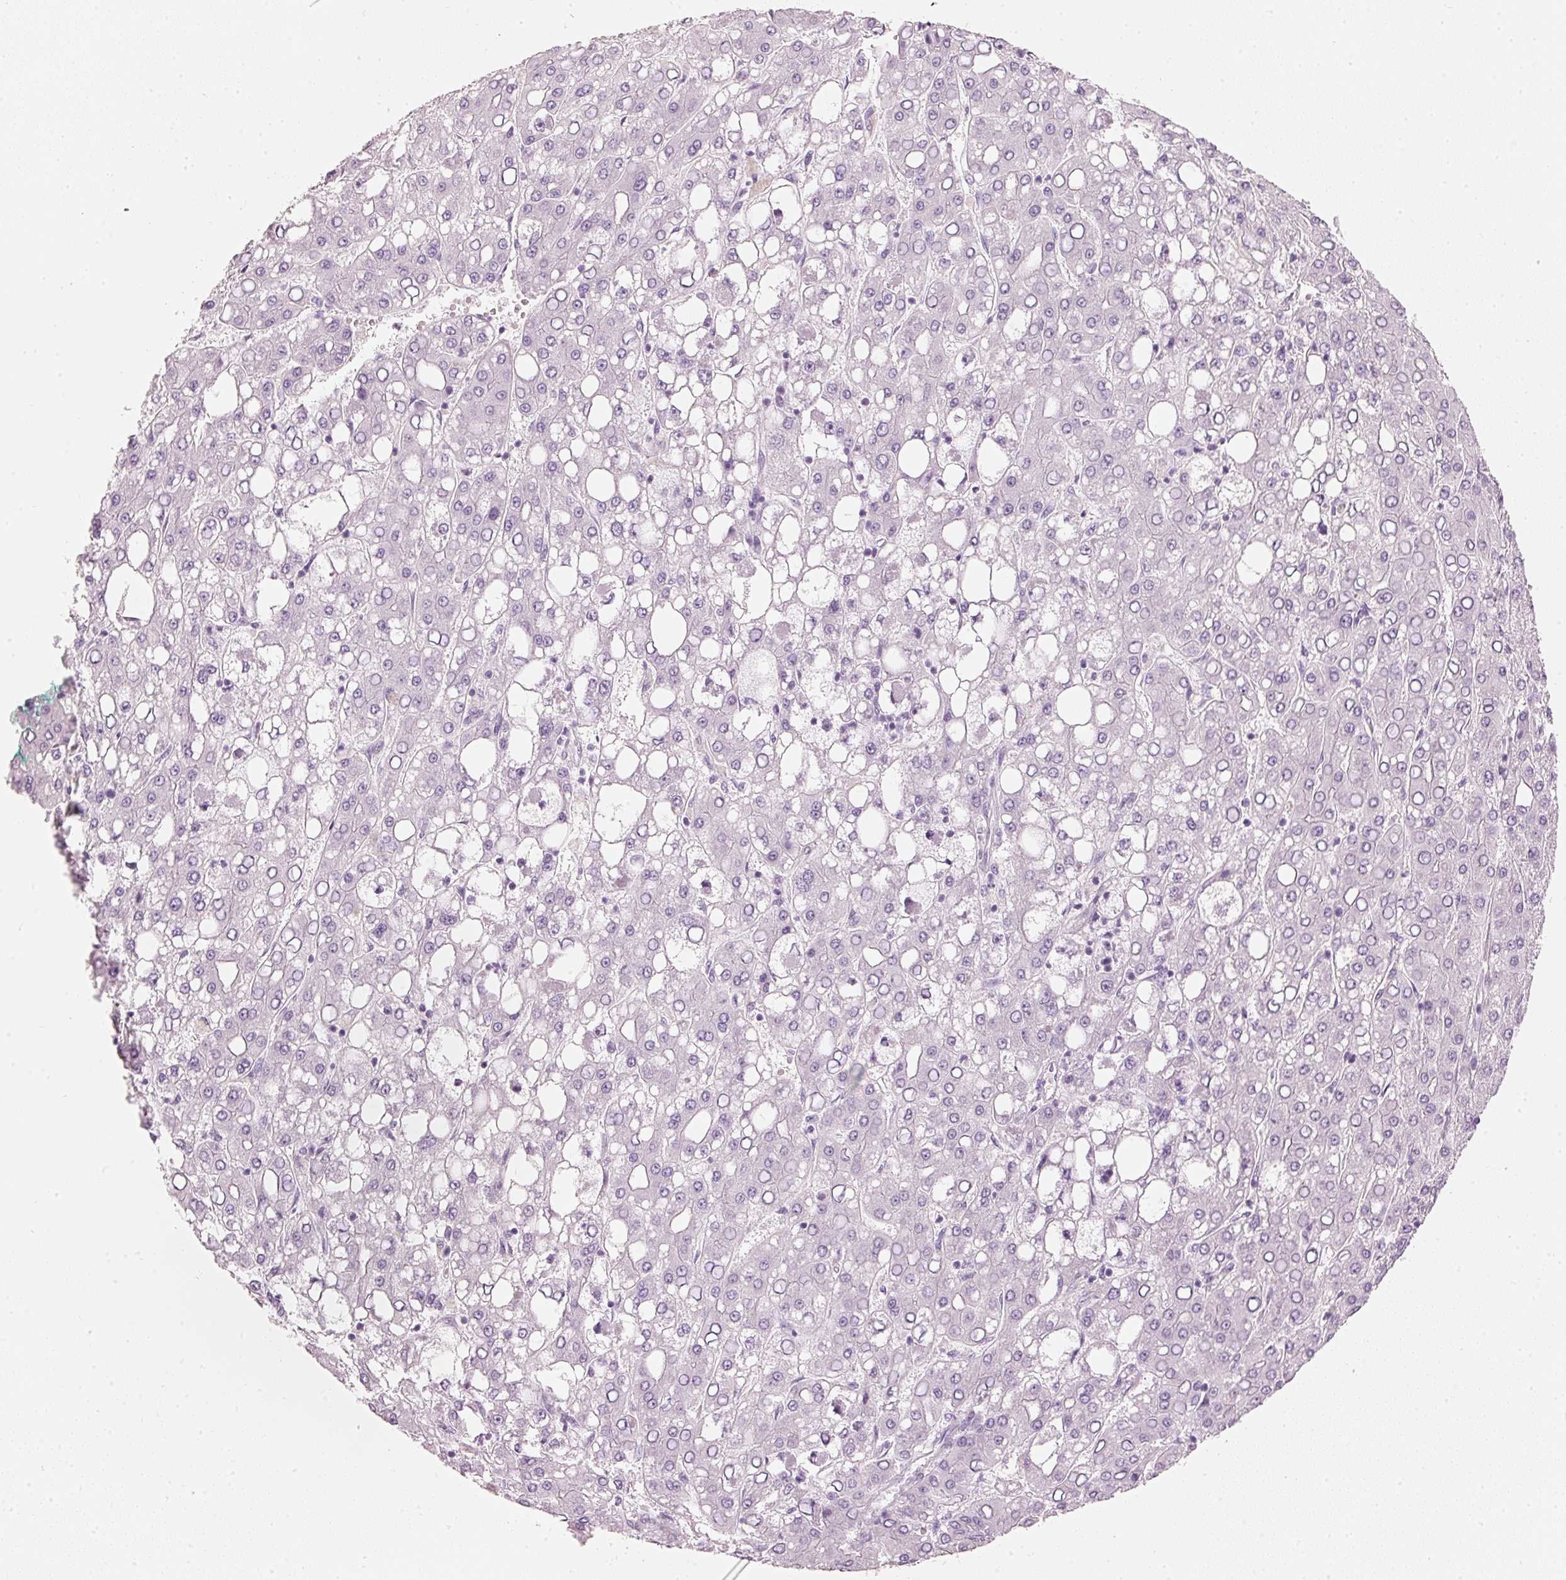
{"staining": {"intensity": "negative", "quantity": "none", "location": "none"}, "tissue": "liver cancer", "cell_type": "Tumor cells", "image_type": "cancer", "snomed": [{"axis": "morphology", "description": "Carcinoma, Hepatocellular, NOS"}, {"axis": "topography", "description": "Liver"}], "caption": "Immunohistochemistry of human hepatocellular carcinoma (liver) demonstrates no positivity in tumor cells. (DAB (3,3'-diaminobenzidine) immunohistochemistry (IHC) visualized using brightfield microscopy, high magnification).", "gene": "PDXDC1", "patient": {"sex": "male", "age": 65}}